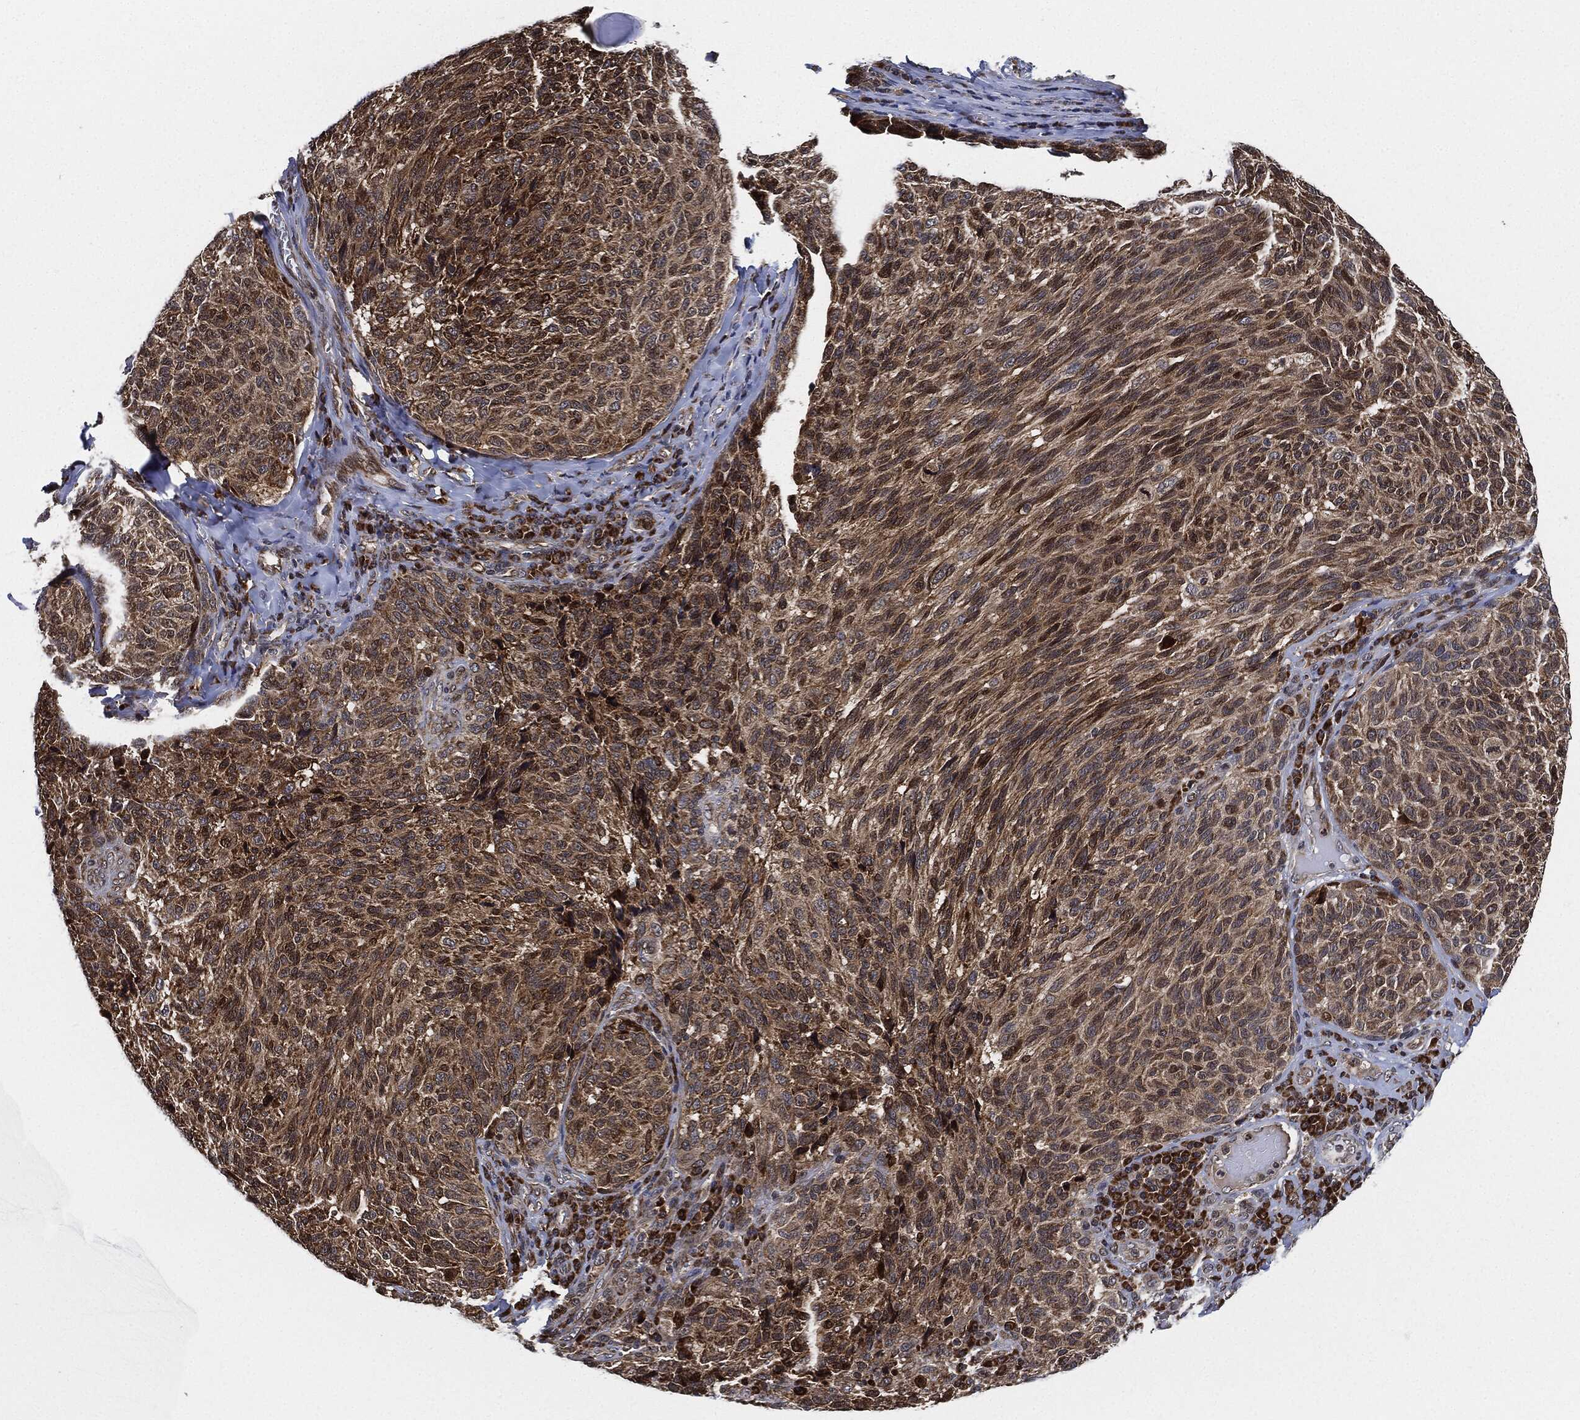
{"staining": {"intensity": "moderate", "quantity": ">75%", "location": "cytoplasmic/membranous"}, "tissue": "melanoma", "cell_type": "Tumor cells", "image_type": "cancer", "snomed": [{"axis": "morphology", "description": "Malignant melanoma, NOS"}, {"axis": "topography", "description": "Skin"}], "caption": "A histopathology image of human malignant melanoma stained for a protein shows moderate cytoplasmic/membranous brown staining in tumor cells.", "gene": "RNASEL", "patient": {"sex": "female", "age": 73}}